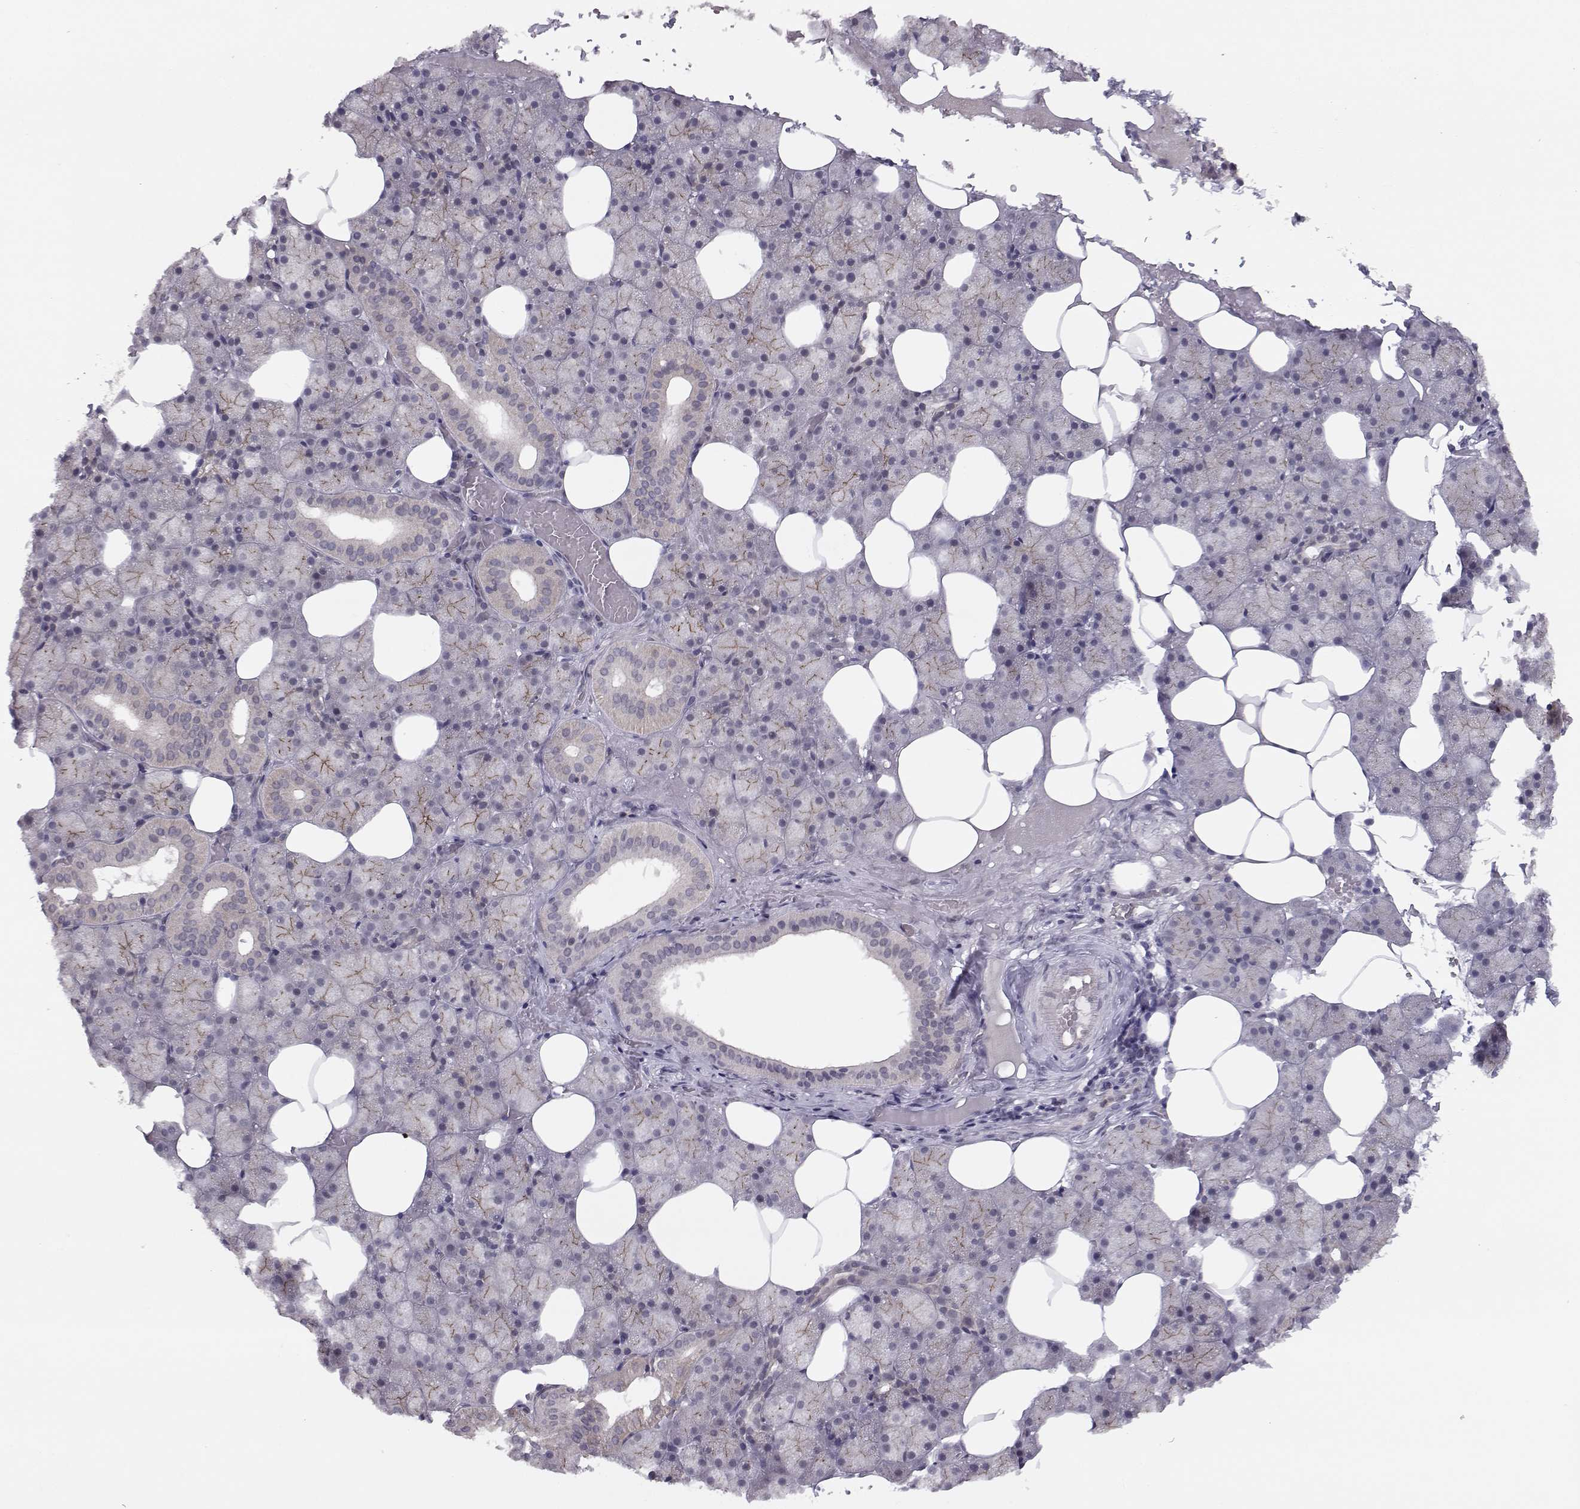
{"staining": {"intensity": "strong", "quantity": "<25%", "location": "cytoplasmic/membranous"}, "tissue": "salivary gland", "cell_type": "Glandular cells", "image_type": "normal", "snomed": [{"axis": "morphology", "description": "Normal tissue, NOS"}, {"axis": "topography", "description": "Salivary gland"}], "caption": "Immunohistochemistry (DAB) staining of unremarkable human salivary gland reveals strong cytoplasmic/membranous protein expression in about <25% of glandular cells.", "gene": "KIF13B", "patient": {"sex": "male", "age": 38}}